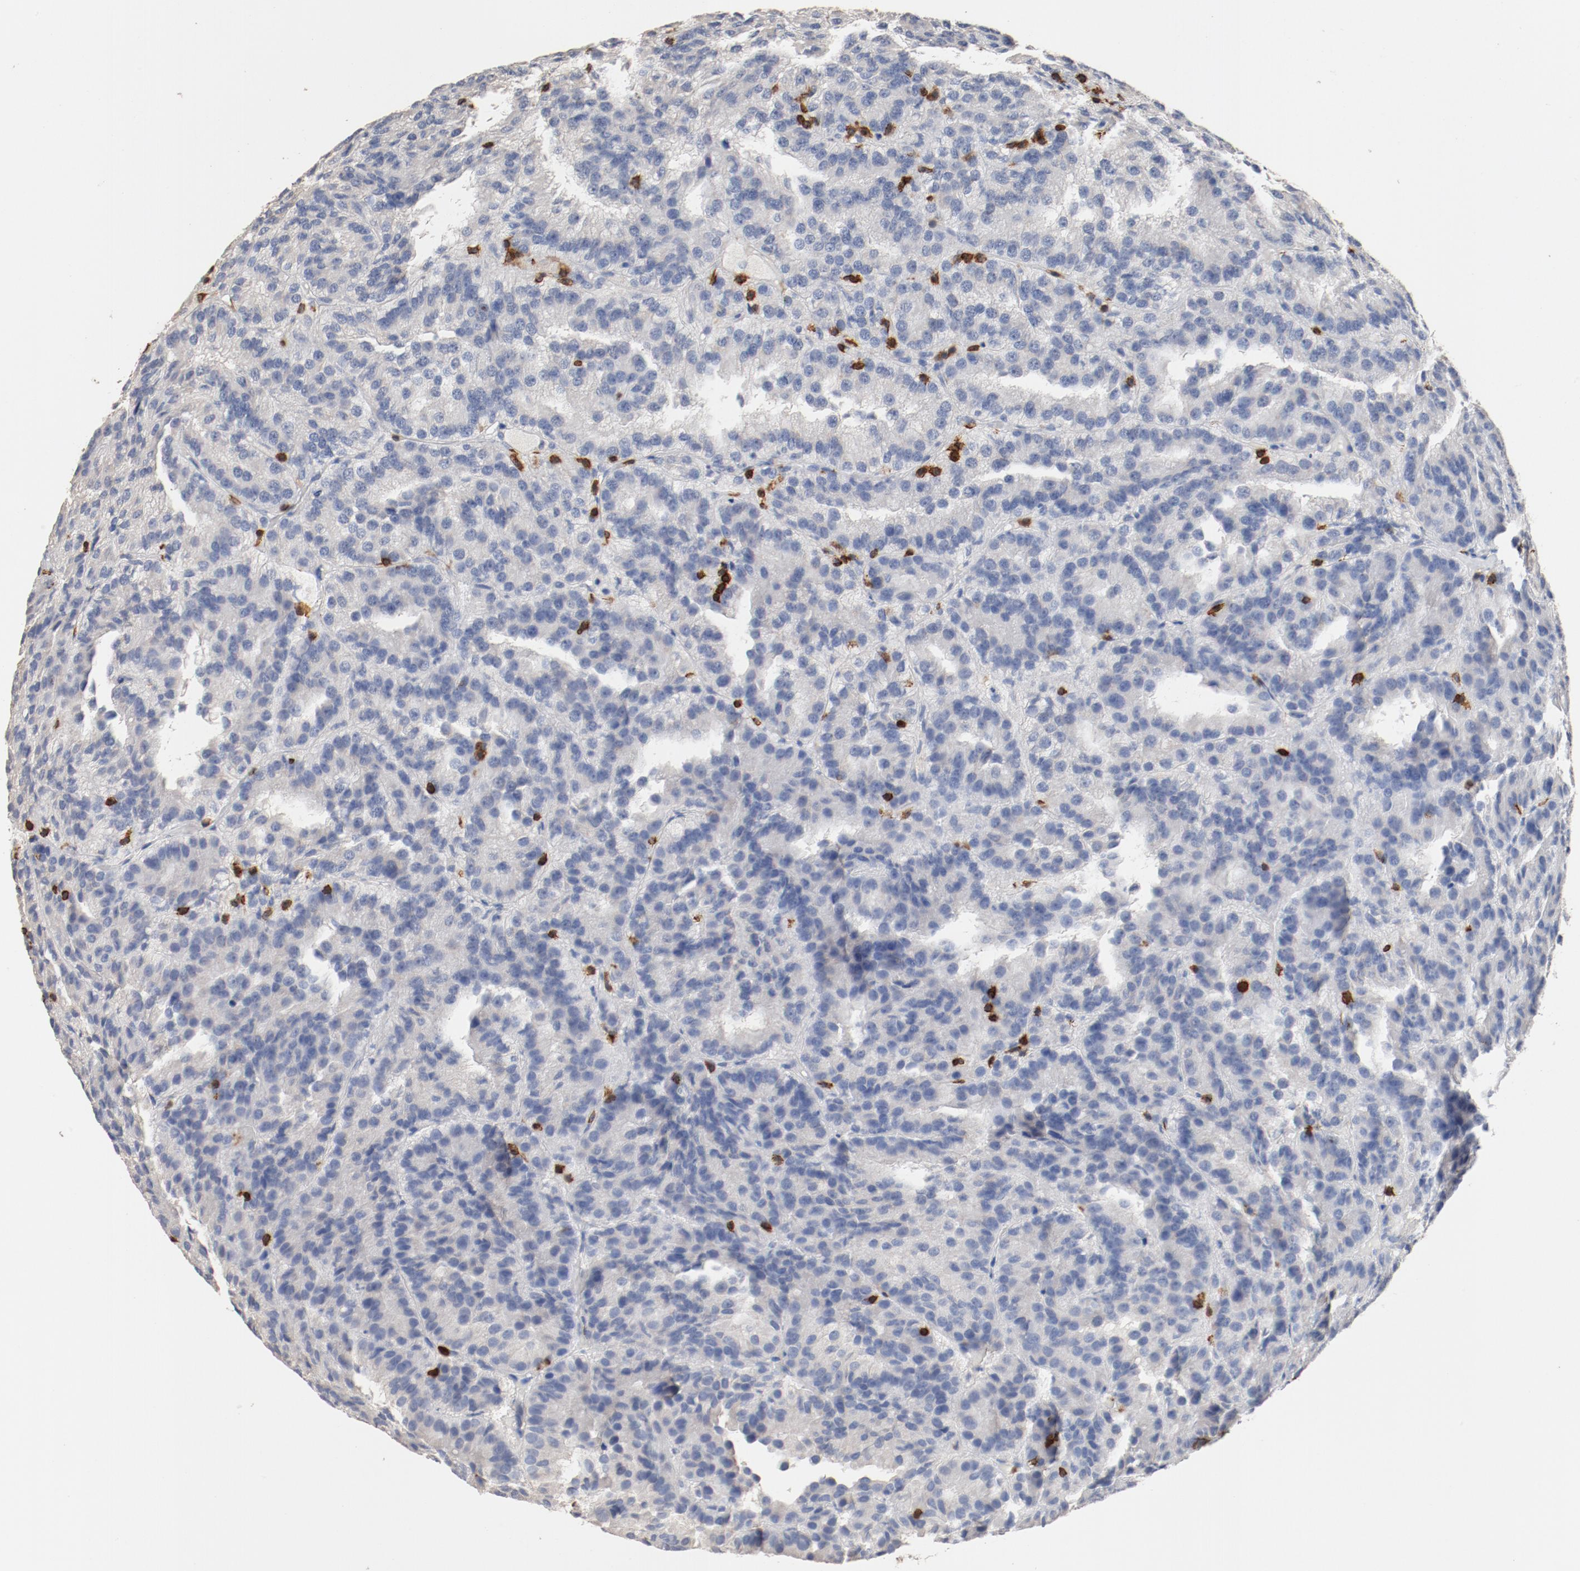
{"staining": {"intensity": "negative", "quantity": "none", "location": "none"}, "tissue": "renal cancer", "cell_type": "Tumor cells", "image_type": "cancer", "snomed": [{"axis": "morphology", "description": "Adenocarcinoma, NOS"}, {"axis": "topography", "description": "Kidney"}], "caption": "Immunohistochemistry image of human adenocarcinoma (renal) stained for a protein (brown), which shows no staining in tumor cells.", "gene": "CD247", "patient": {"sex": "male", "age": 46}}